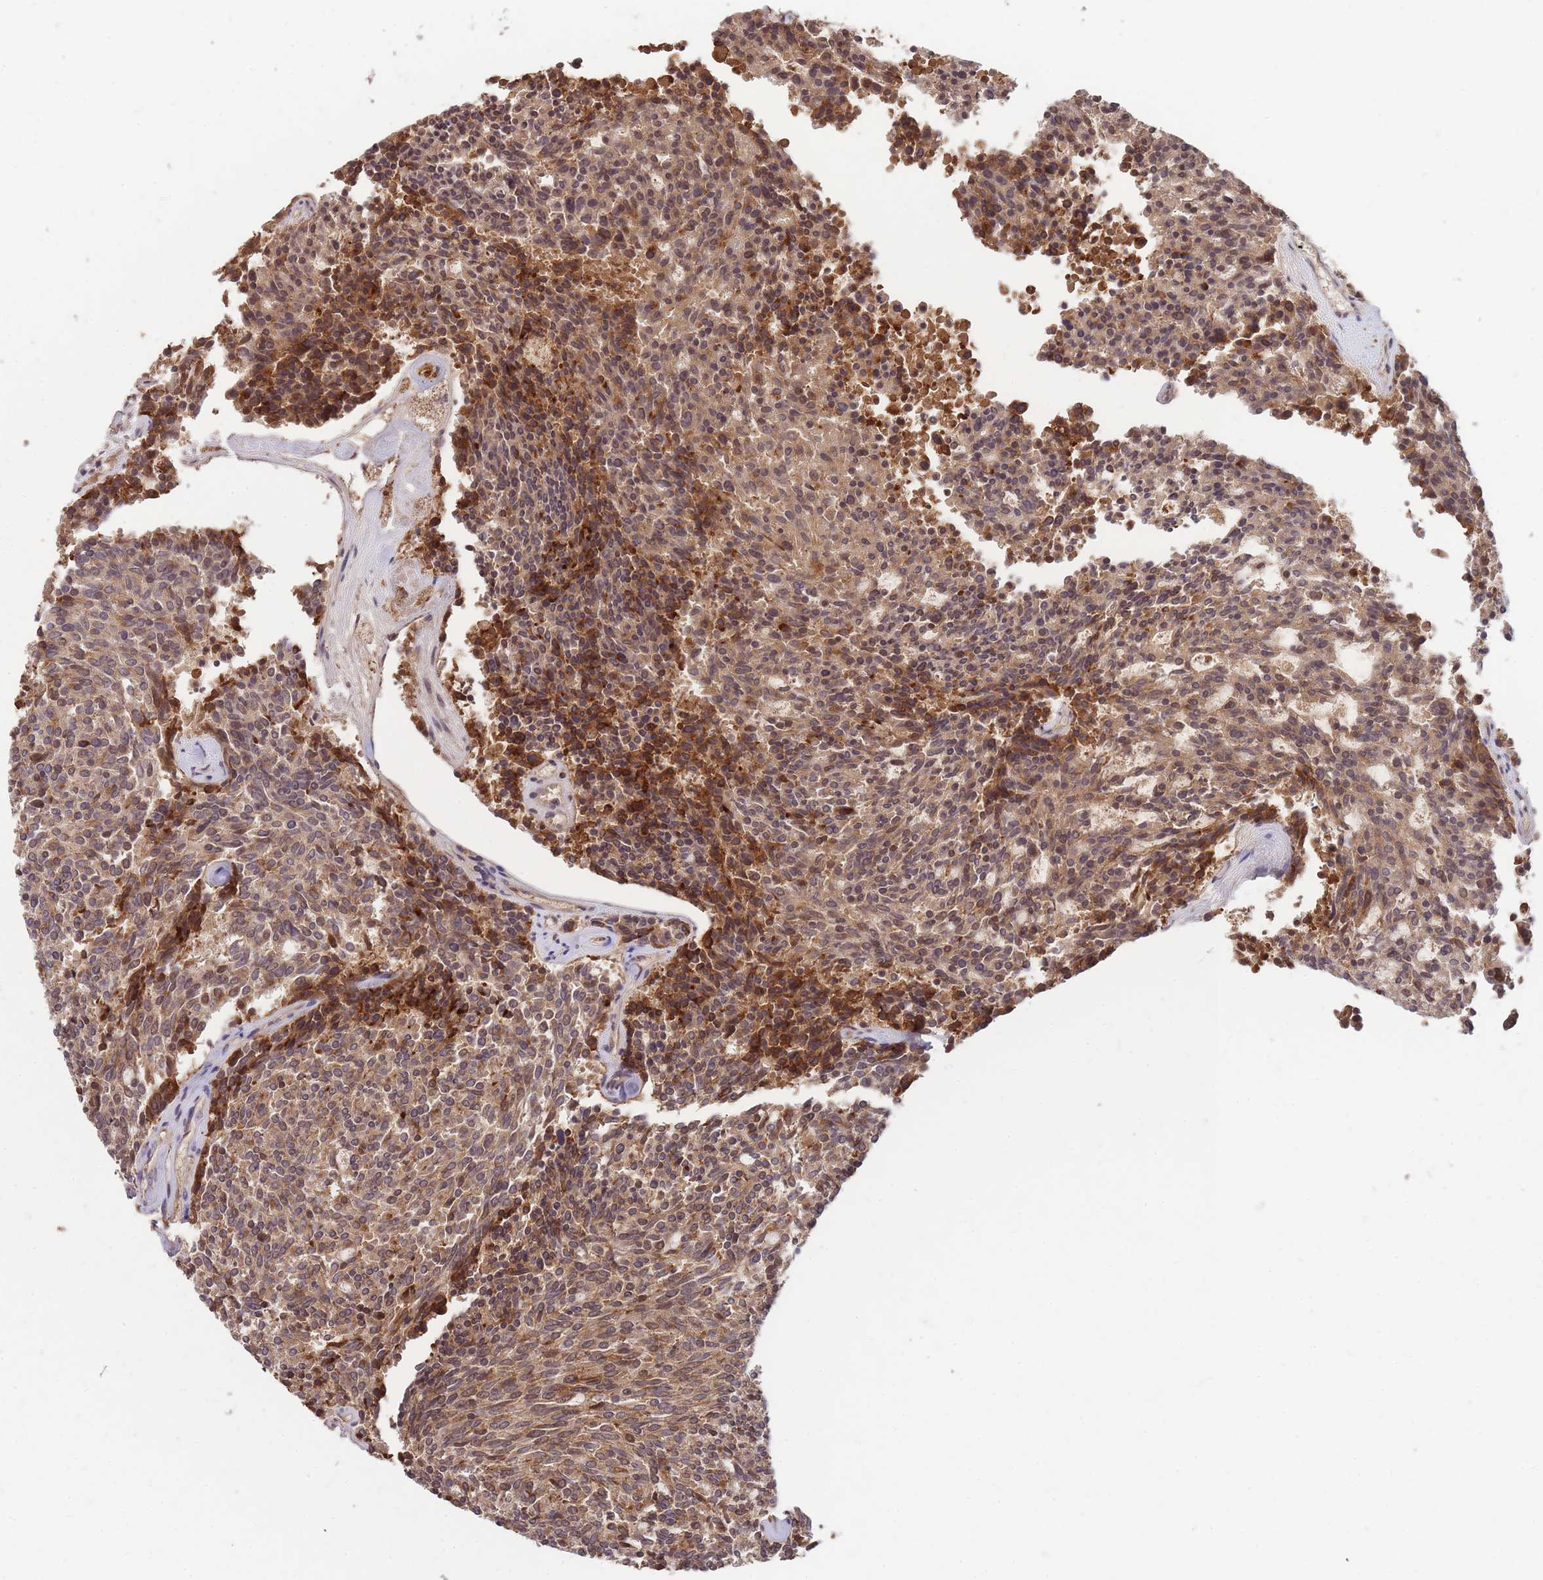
{"staining": {"intensity": "moderate", "quantity": "25%-75%", "location": "cytoplasmic/membranous"}, "tissue": "carcinoid", "cell_type": "Tumor cells", "image_type": "cancer", "snomed": [{"axis": "morphology", "description": "Carcinoid, malignant, NOS"}, {"axis": "topography", "description": "Pancreas"}], "caption": "This is an image of immunohistochemistry (IHC) staining of carcinoid, which shows moderate staining in the cytoplasmic/membranous of tumor cells.", "gene": "RALGDS", "patient": {"sex": "female", "age": 54}}